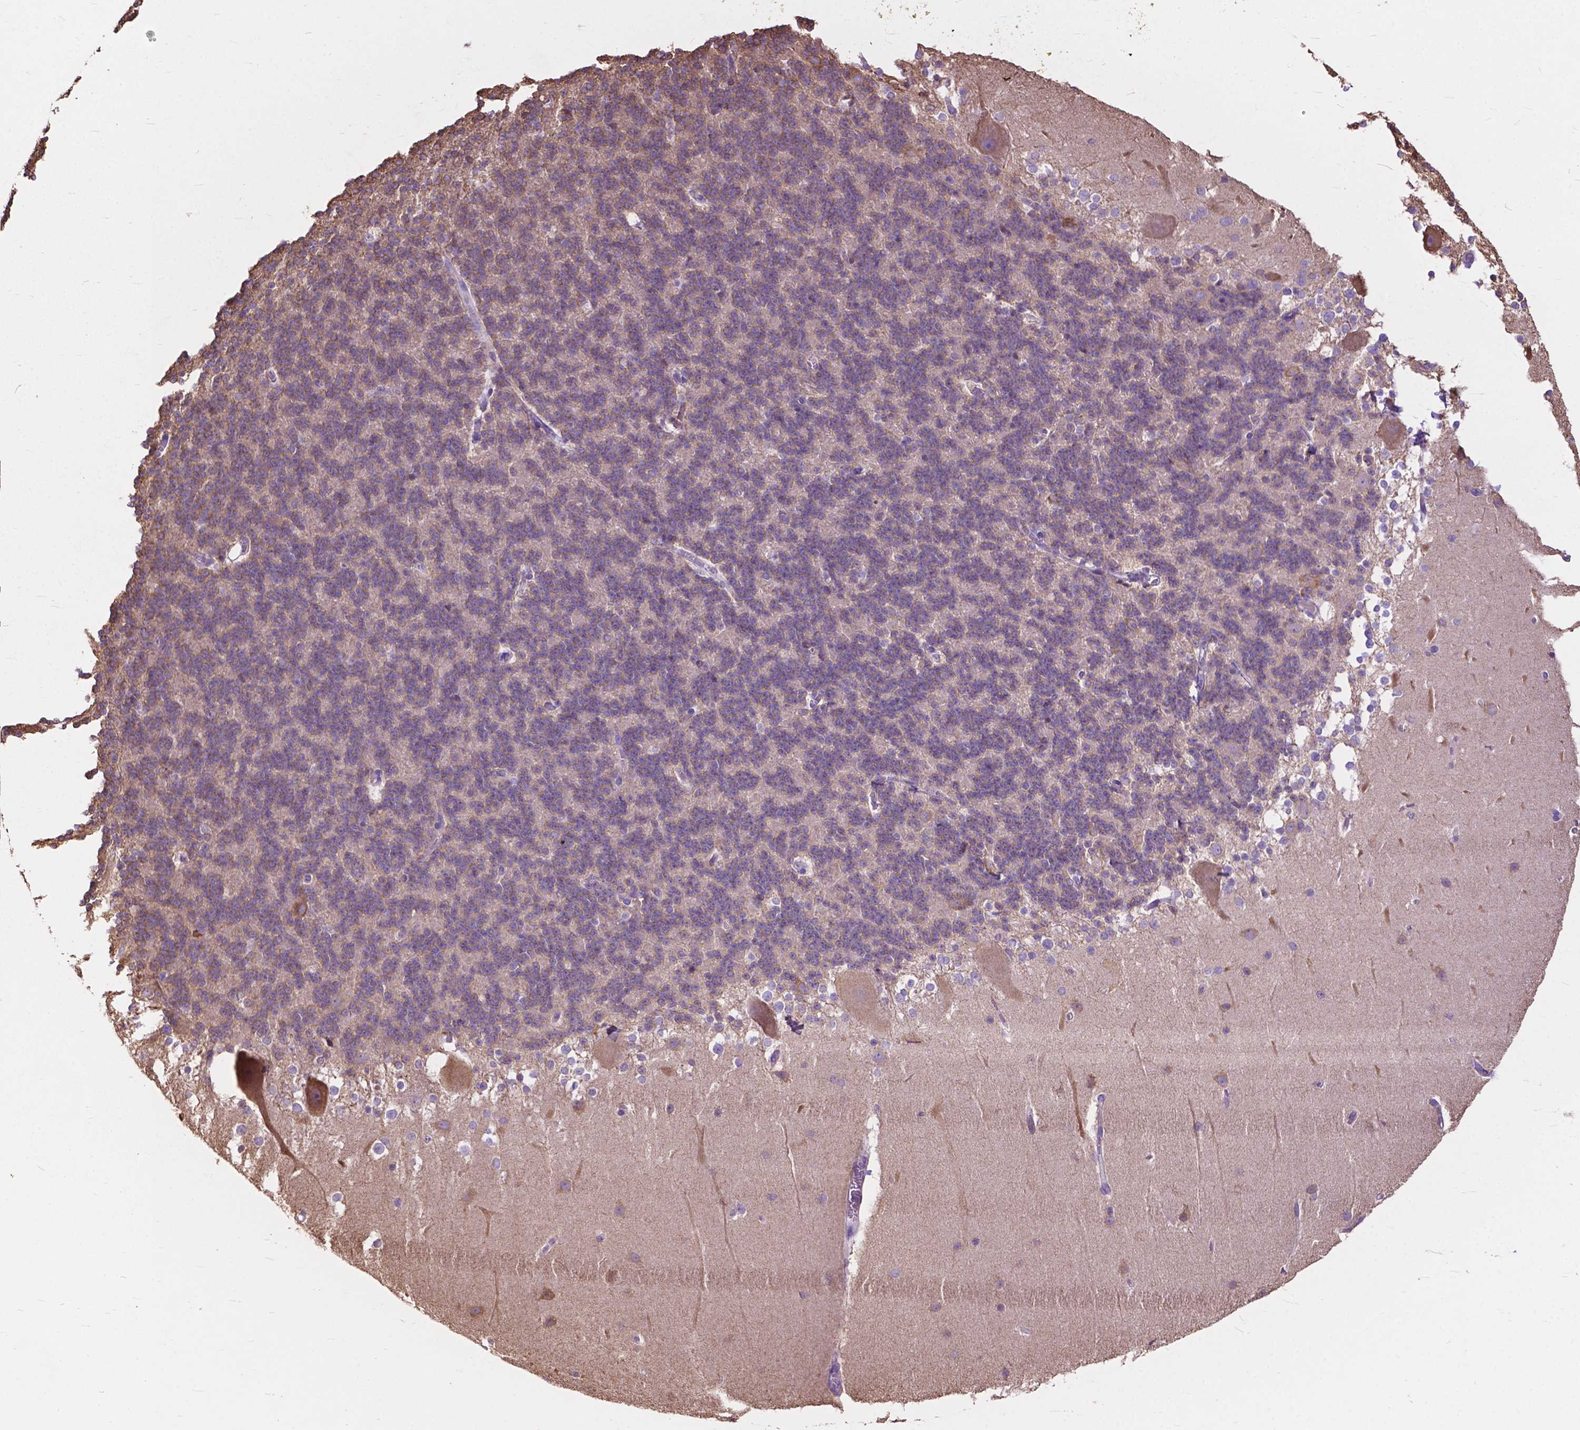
{"staining": {"intensity": "moderate", "quantity": "25%-75%", "location": "cytoplasmic/membranous"}, "tissue": "cerebellum", "cell_type": "Cells in granular layer", "image_type": "normal", "snomed": [{"axis": "morphology", "description": "Normal tissue, NOS"}, {"axis": "topography", "description": "Cerebellum"}], "caption": "Protein positivity by immunohistochemistry (IHC) shows moderate cytoplasmic/membranous expression in approximately 25%-75% of cells in granular layer in normal cerebellum. (DAB IHC, brown staining for protein, blue staining for nuclei).", "gene": "PCDHA12", "patient": {"sex": "female", "age": 19}}